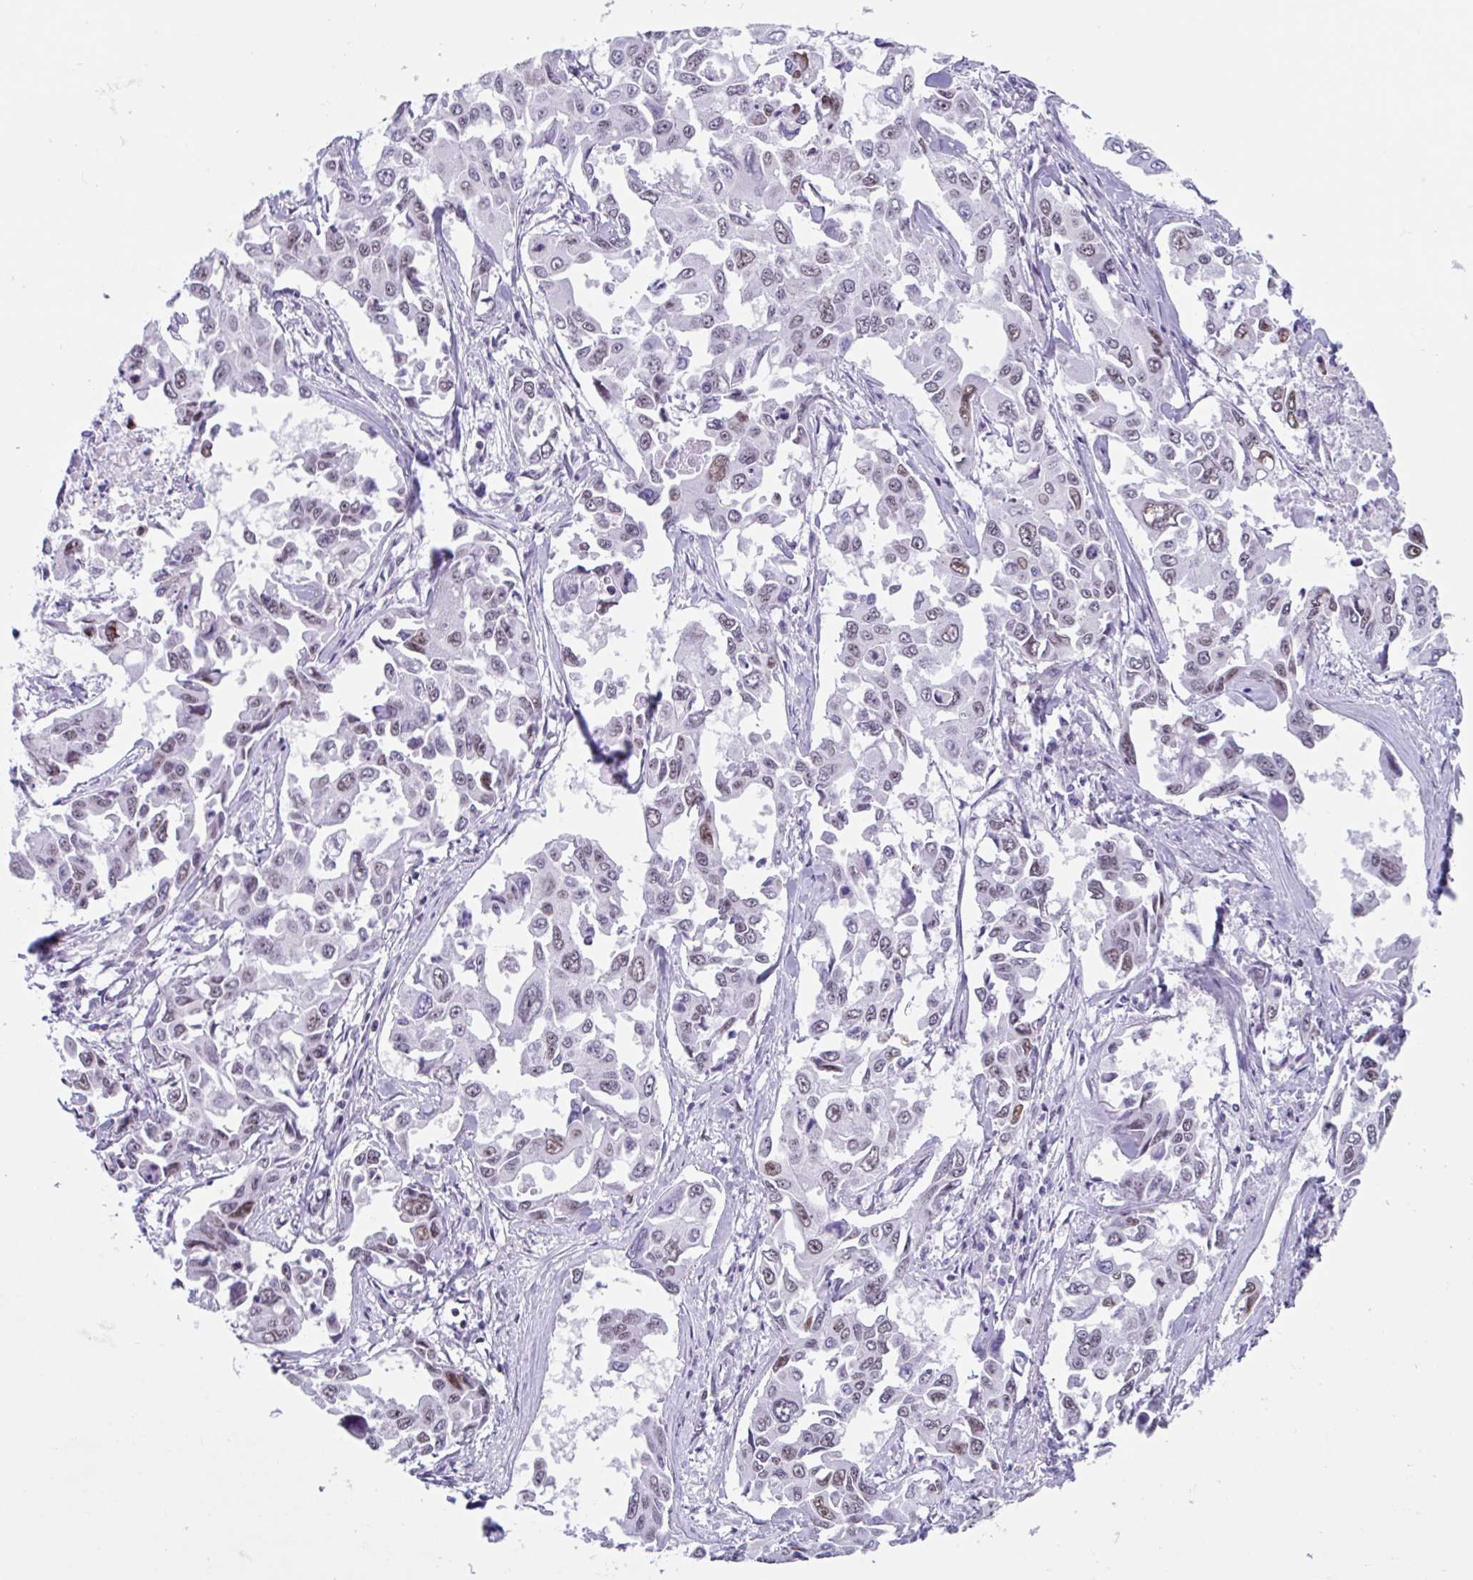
{"staining": {"intensity": "moderate", "quantity": "25%-75%", "location": "nuclear"}, "tissue": "lung cancer", "cell_type": "Tumor cells", "image_type": "cancer", "snomed": [{"axis": "morphology", "description": "Adenocarcinoma, NOS"}, {"axis": "topography", "description": "Lung"}], "caption": "Immunohistochemistry of lung adenocarcinoma demonstrates medium levels of moderate nuclear staining in about 25%-75% of tumor cells.", "gene": "LENG9", "patient": {"sex": "male", "age": 64}}